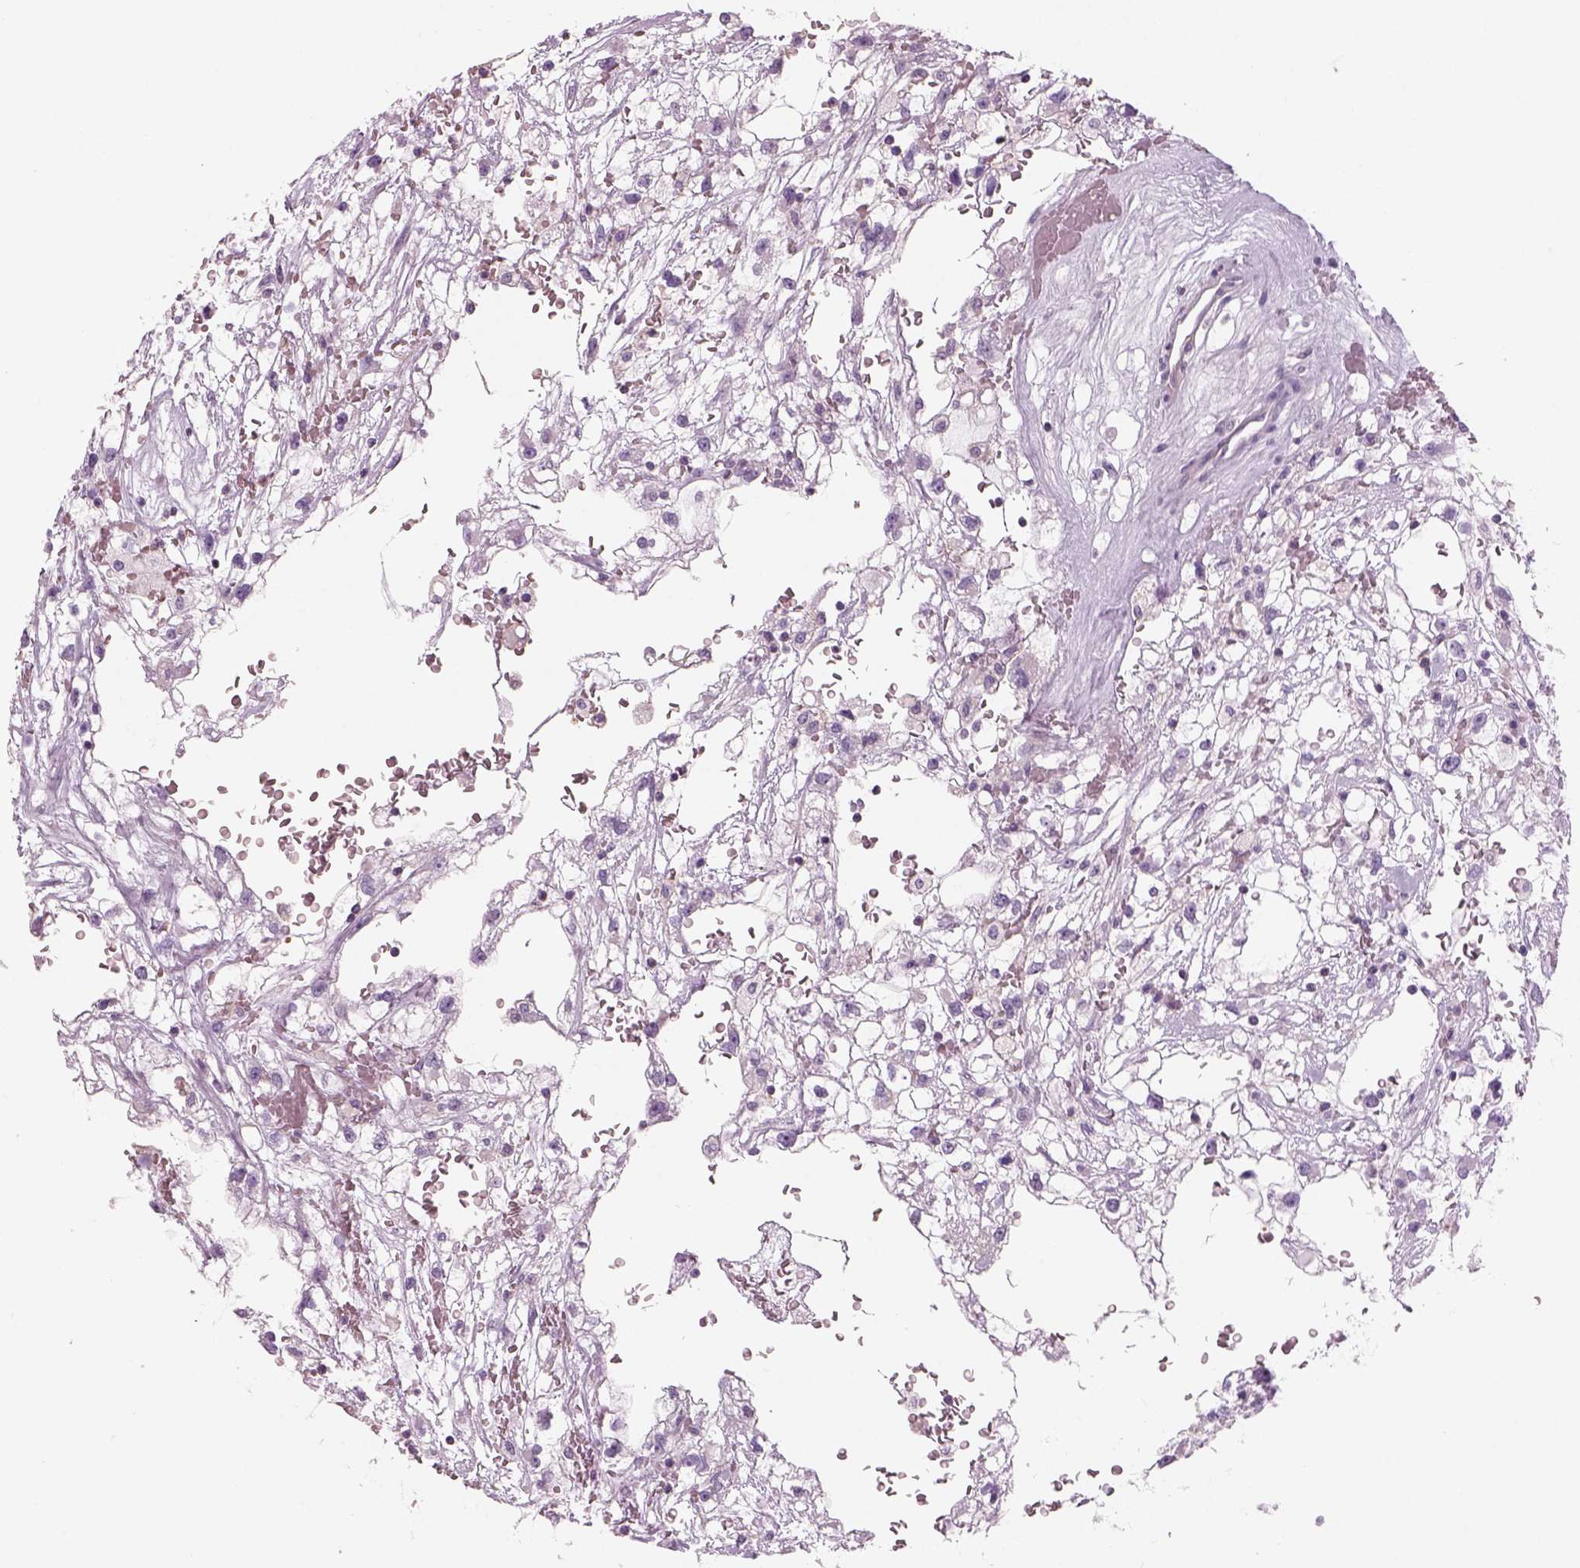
{"staining": {"intensity": "negative", "quantity": "none", "location": "none"}, "tissue": "renal cancer", "cell_type": "Tumor cells", "image_type": "cancer", "snomed": [{"axis": "morphology", "description": "Adenocarcinoma, NOS"}, {"axis": "topography", "description": "Kidney"}], "caption": "Adenocarcinoma (renal) stained for a protein using IHC reveals no positivity tumor cells.", "gene": "SLC1A7", "patient": {"sex": "male", "age": 59}}